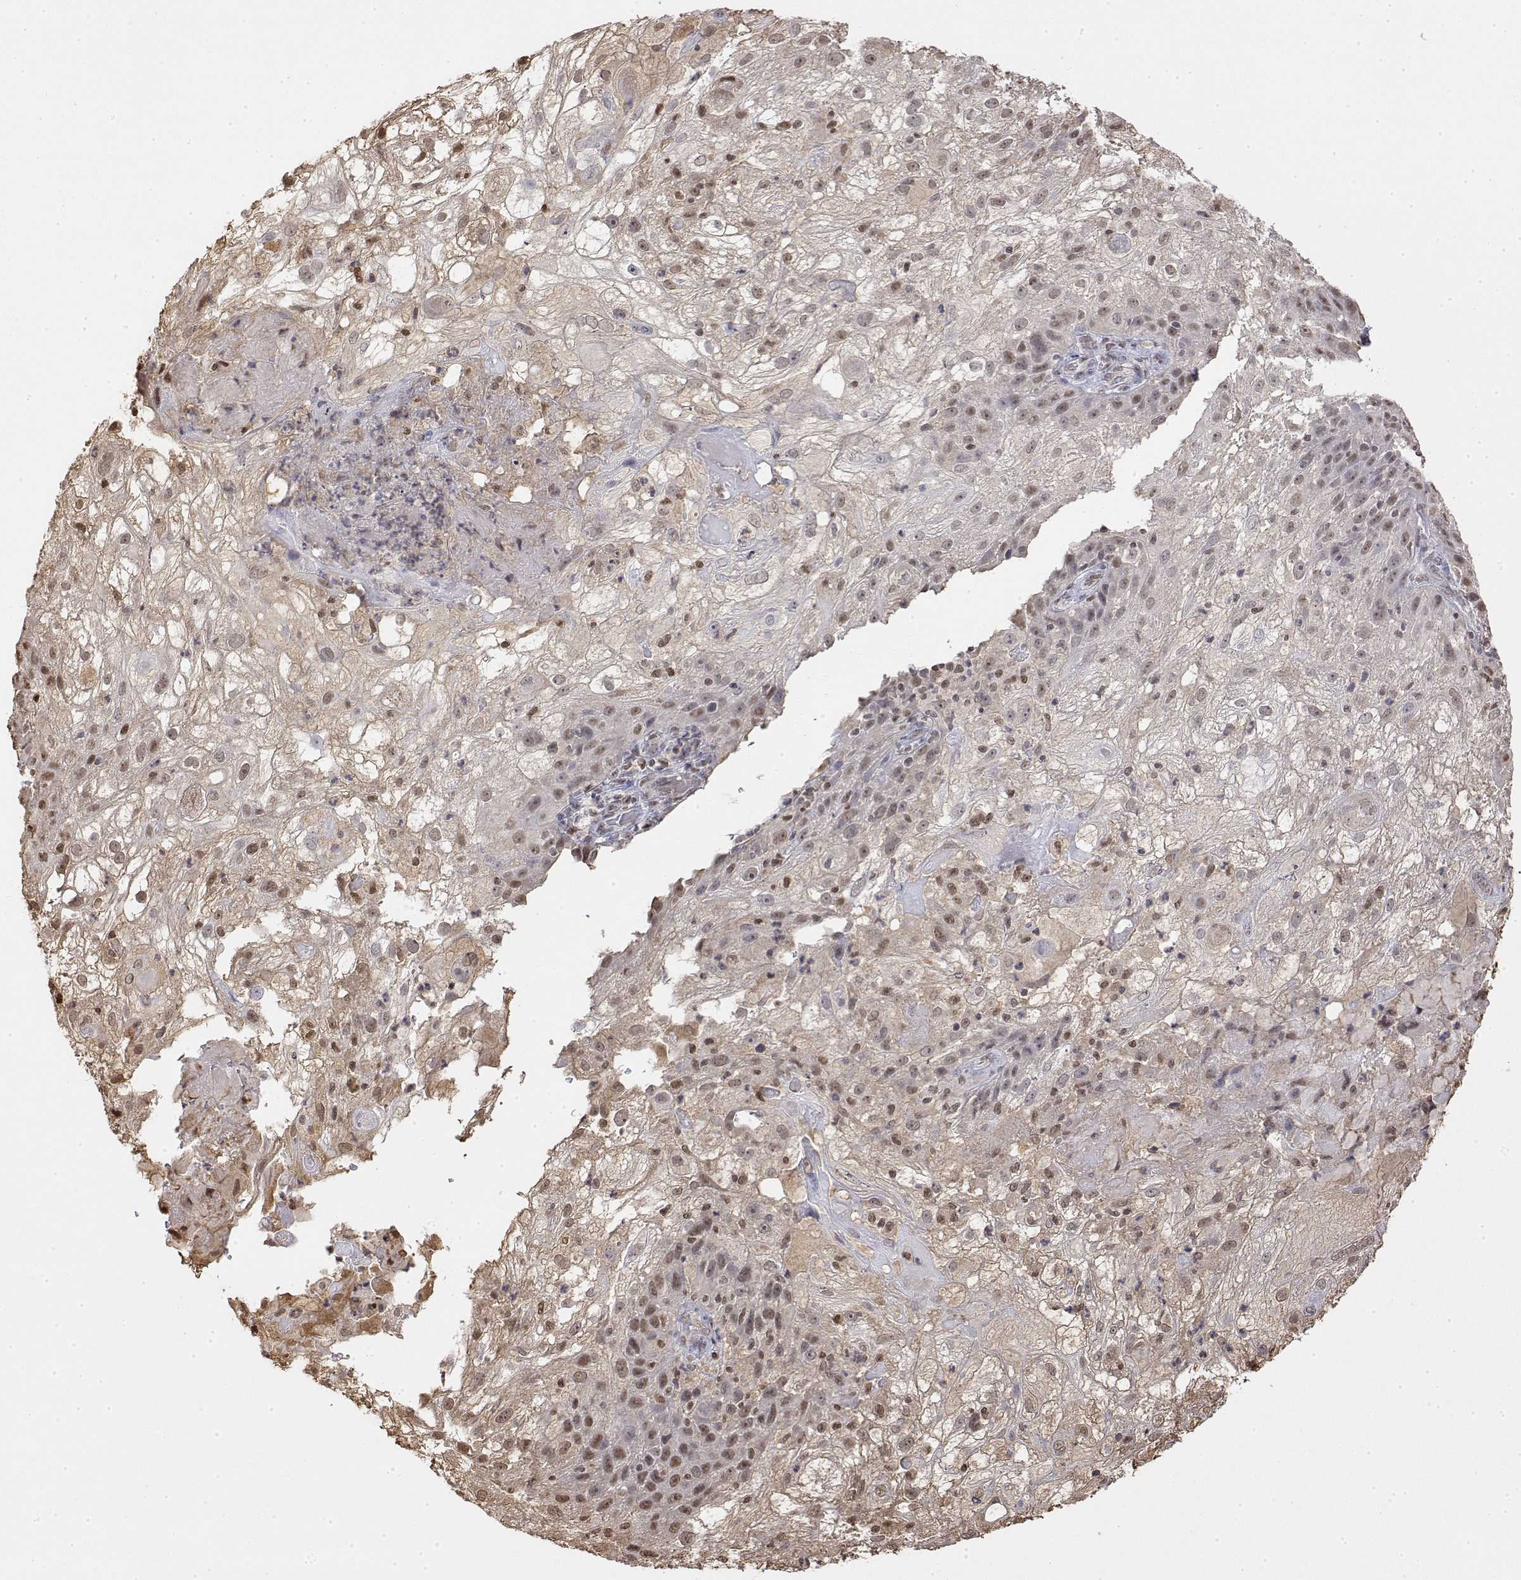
{"staining": {"intensity": "moderate", "quantity": ">75%", "location": "nuclear"}, "tissue": "skin cancer", "cell_type": "Tumor cells", "image_type": "cancer", "snomed": [{"axis": "morphology", "description": "Normal tissue, NOS"}, {"axis": "morphology", "description": "Squamous cell carcinoma, NOS"}, {"axis": "topography", "description": "Skin"}], "caption": "IHC histopathology image of neoplastic tissue: human skin cancer (squamous cell carcinoma) stained using IHC displays medium levels of moderate protein expression localized specifically in the nuclear of tumor cells, appearing as a nuclear brown color.", "gene": "TPI1", "patient": {"sex": "female", "age": 83}}